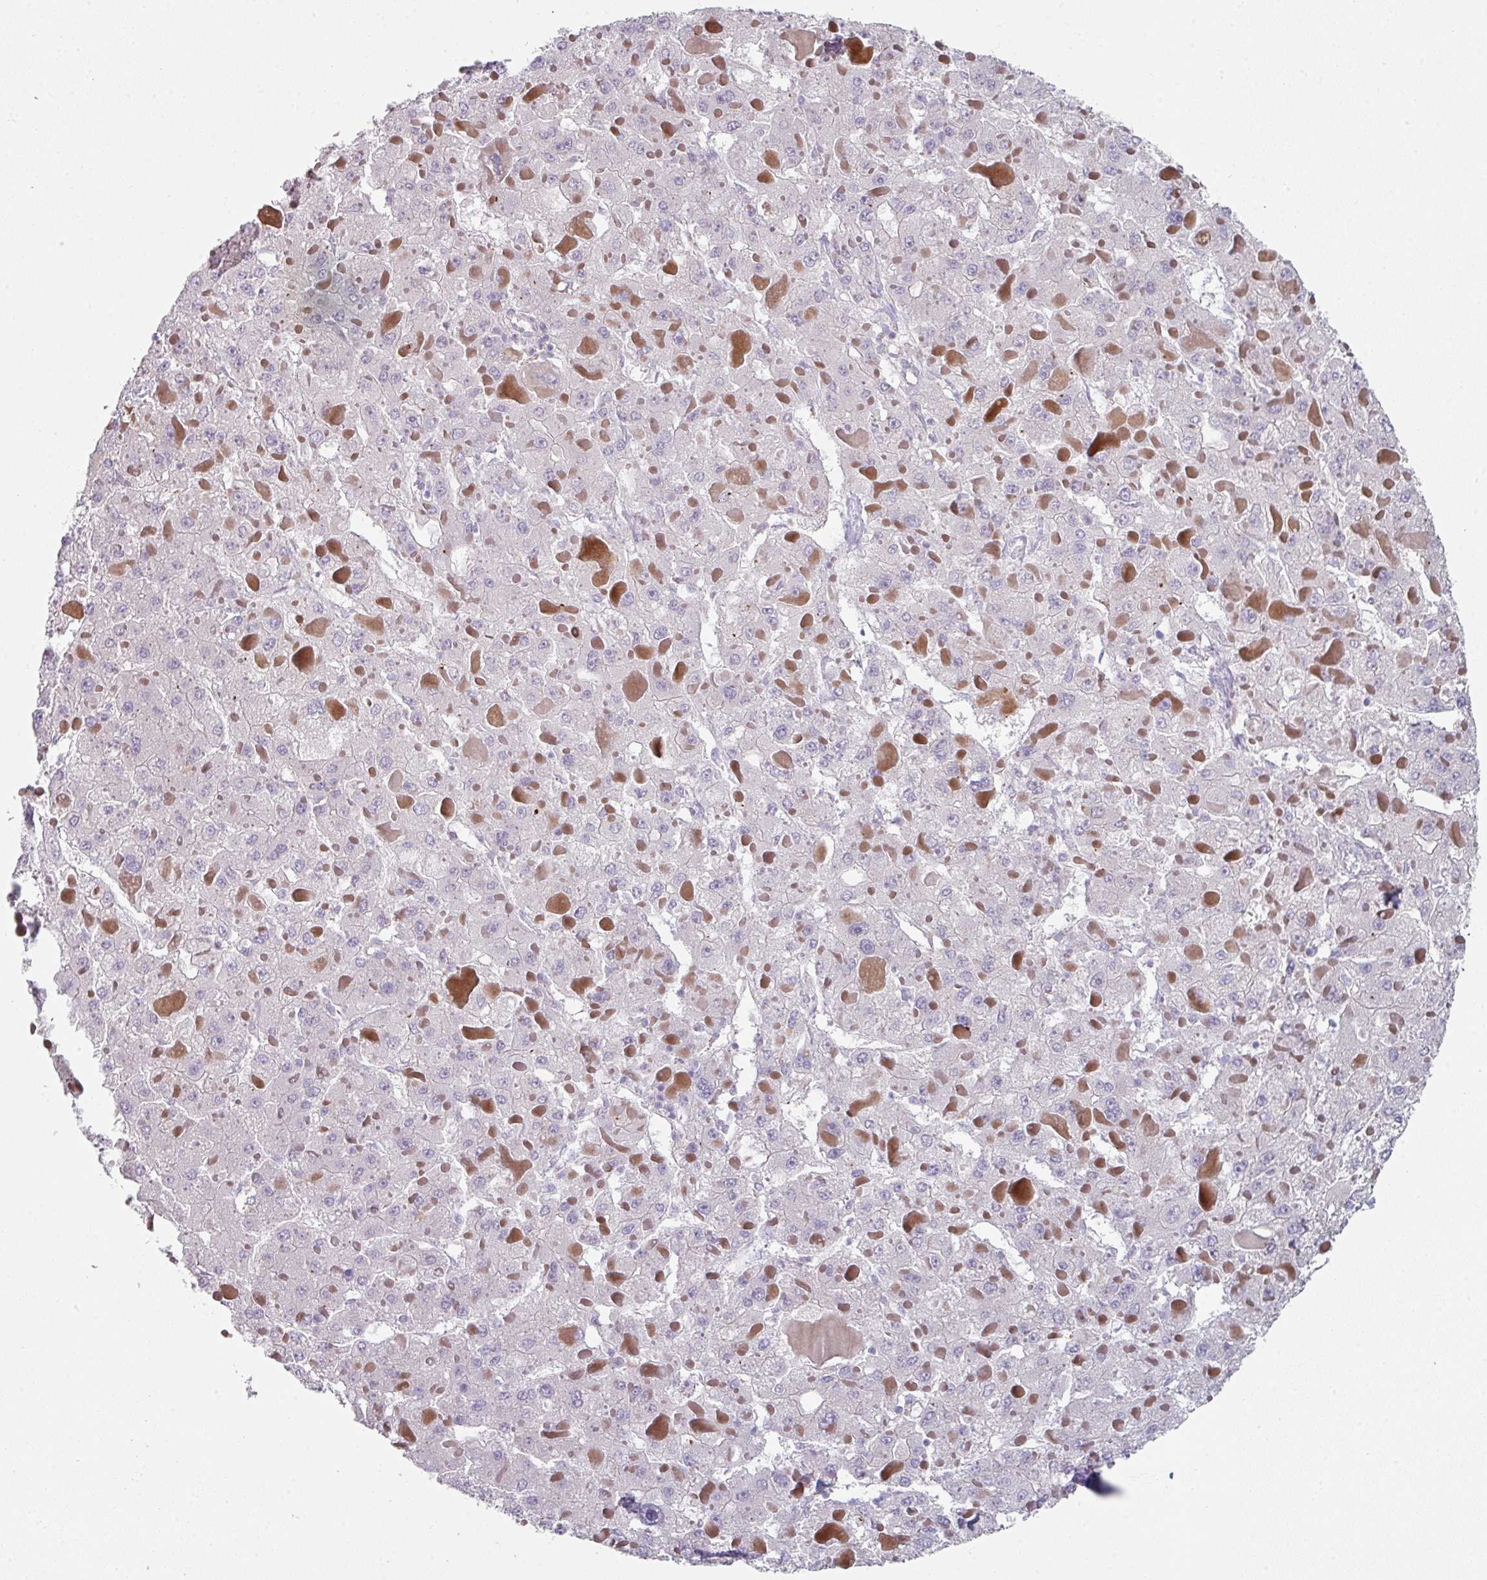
{"staining": {"intensity": "negative", "quantity": "none", "location": "none"}, "tissue": "liver cancer", "cell_type": "Tumor cells", "image_type": "cancer", "snomed": [{"axis": "morphology", "description": "Carcinoma, Hepatocellular, NOS"}, {"axis": "topography", "description": "Liver"}], "caption": "High magnification brightfield microscopy of liver hepatocellular carcinoma stained with DAB (3,3'-diaminobenzidine) (brown) and counterstained with hematoxylin (blue): tumor cells show no significant positivity. (DAB immunohistochemistry, high magnification).", "gene": "WSB2", "patient": {"sex": "female", "age": 73}}